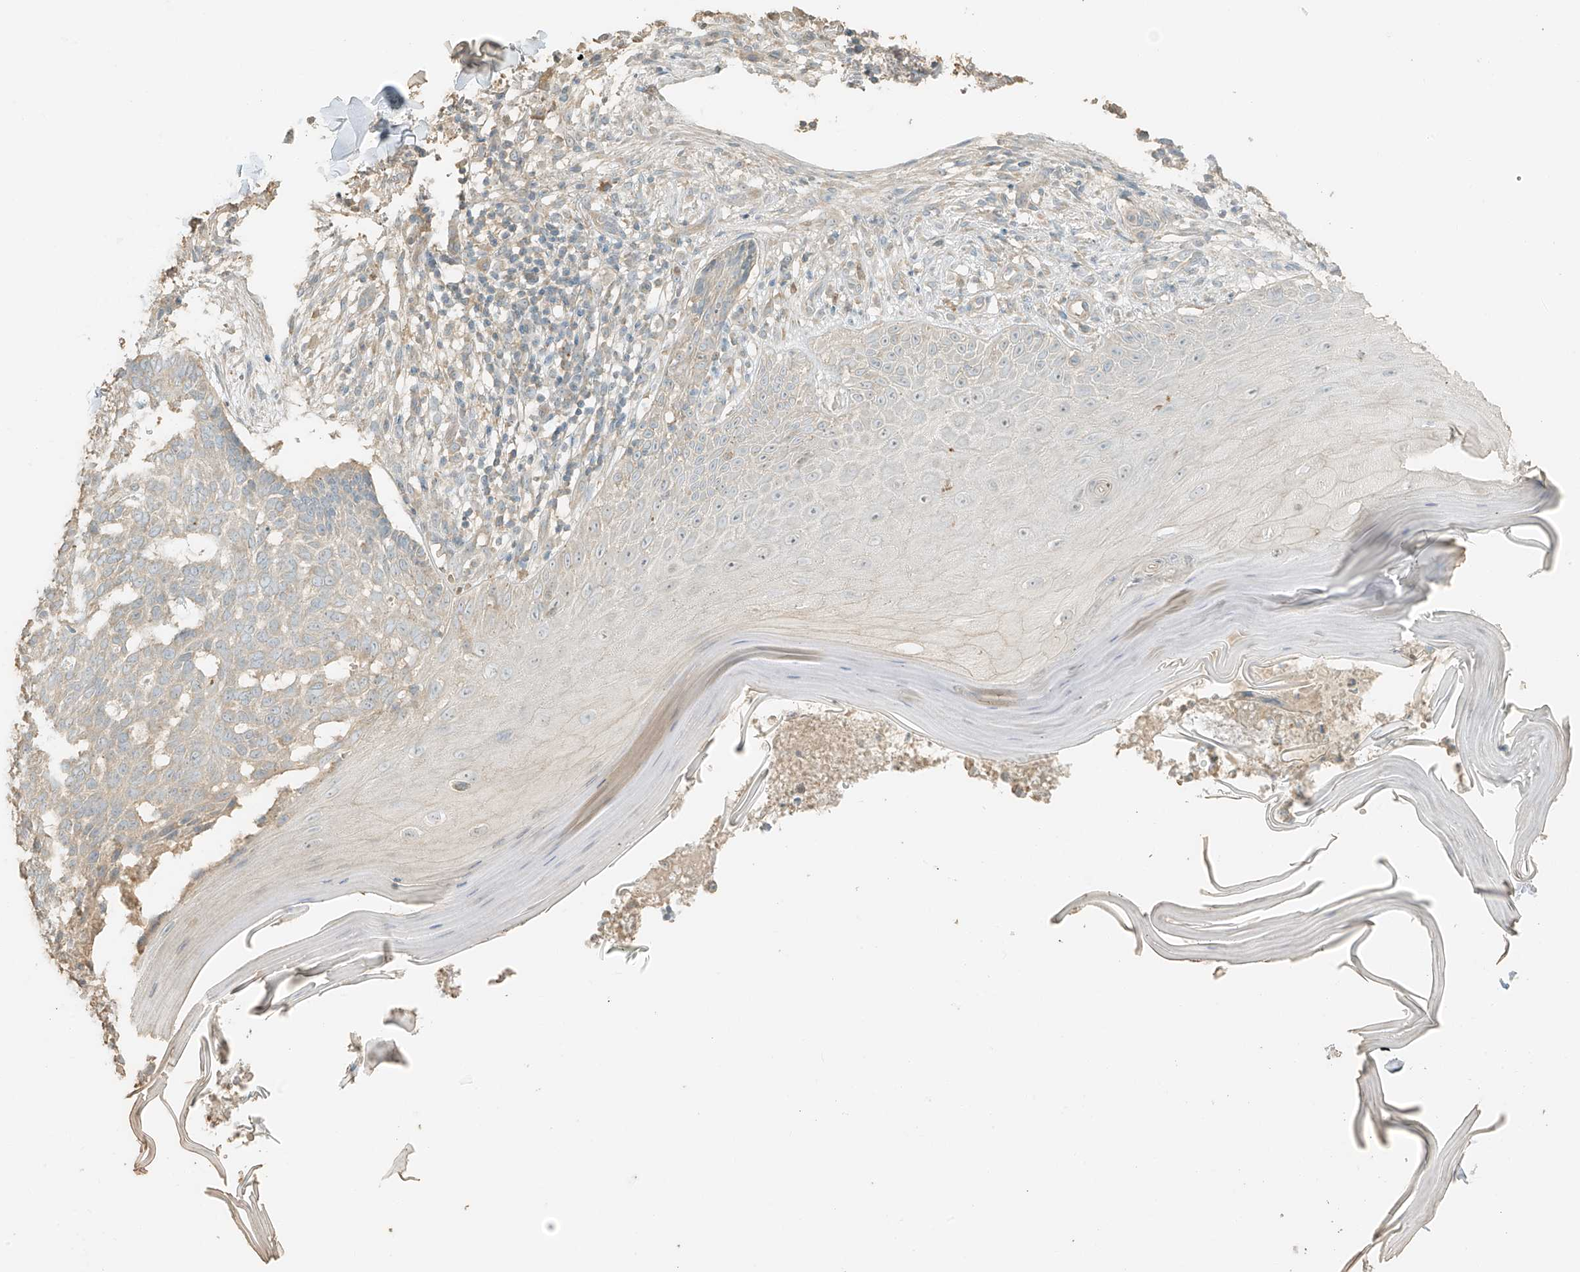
{"staining": {"intensity": "weak", "quantity": "<25%", "location": "cytoplasmic/membranous"}, "tissue": "skin cancer", "cell_type": "Tumor cells", "image_type": "cancer", "snomed": [{"axis": "morphology", "description": "Normal tissue, NOS"}, {"axis": "morphology", "description": "Basal cell carcinoma"}, {"axis": "topography", "description": "Skin"}], "caption": "This is an immunohistochemistry (IHC) image of skin cancer. There is no positivity in tumor cells.", "gene": "RFTN2", "patient": {"sex": "male", "age": 50}}